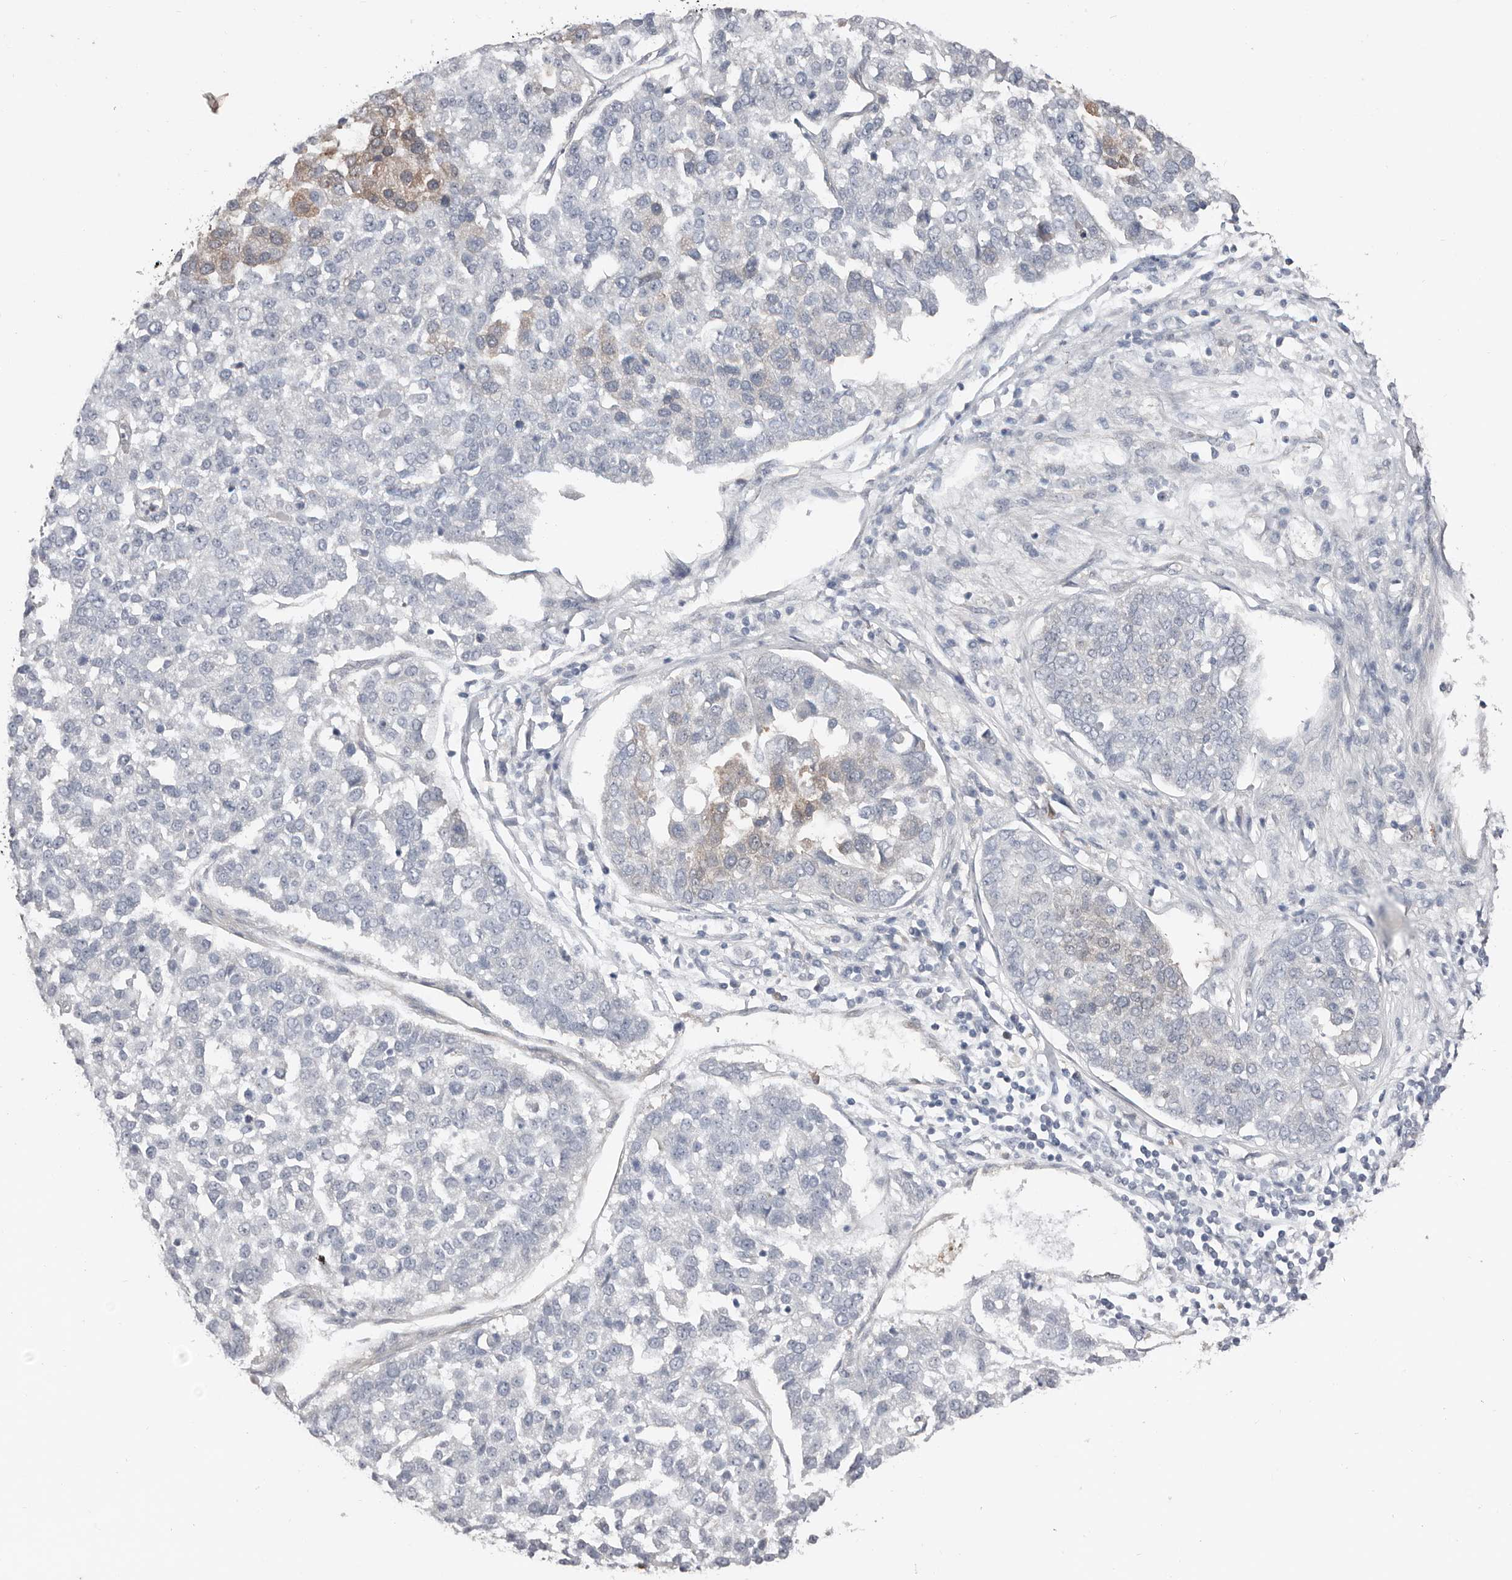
{"staining": {"intensity": "weak", "quantity": "<25%", "location": "cytoplasmic/membranous"}, "tissue": "pancreatic cancer", "cell_type": "Tumor cells", "image_type": "cancer", "snomed": [{"axis": "morphology", "description": "Adenocarcinoma, NOS"}, {"axis": "topography", "description": "Pancreas"}], "caption": "Immunohistochemical staining of pancreatic adenocarcinoma shows no significant expression in tumor cells. (DAB IHC with hematoxylin counter stain).", "gene": "ASRGL1", "patient": {"sex": "female", "age": 61}}